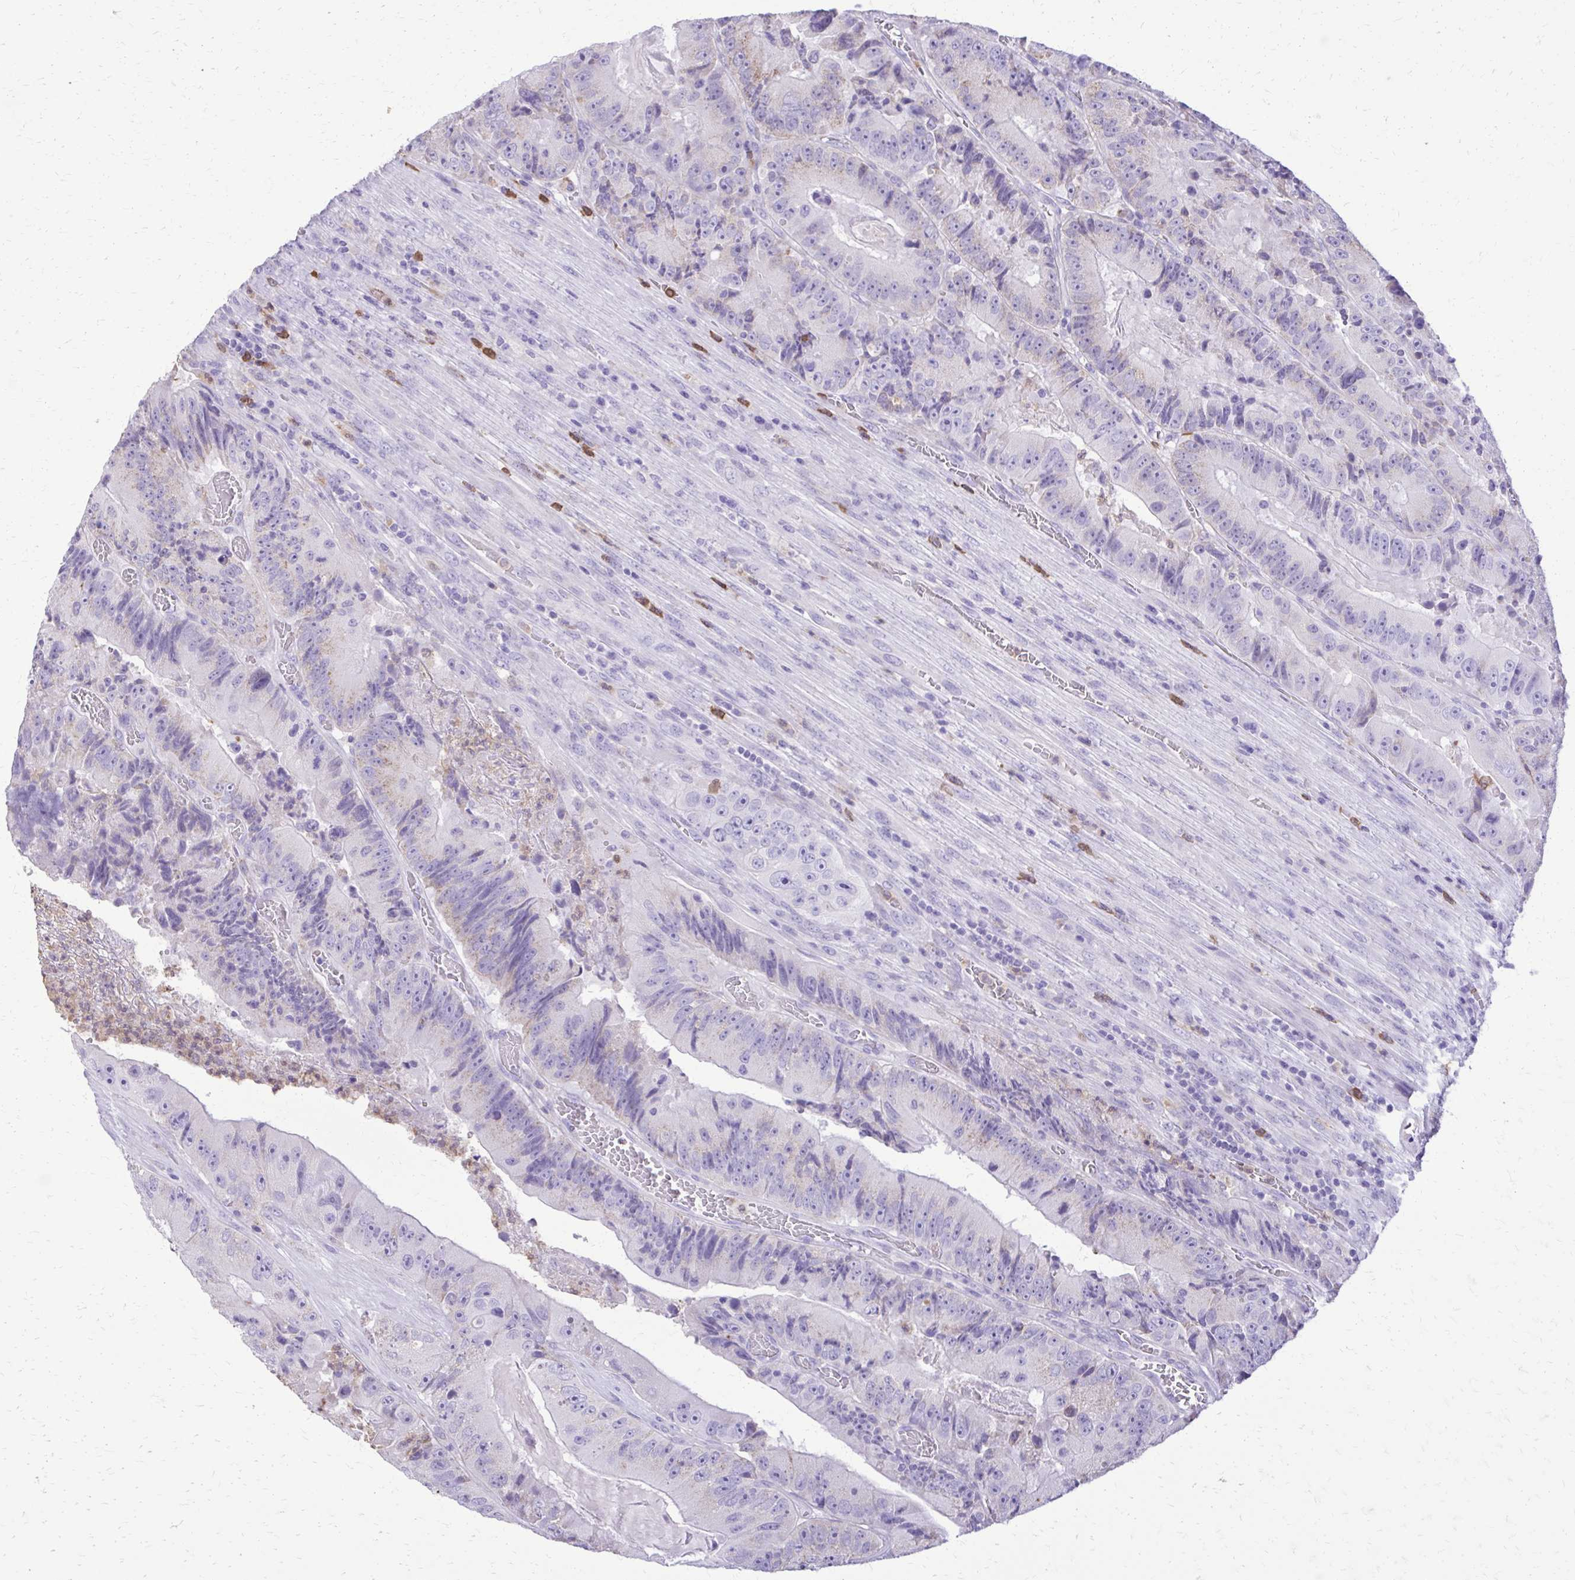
{"staining": {"intensity": "negative", "quantity": "none", "location": "none"}, "tissue": "colorectal cancer", "cell_type": "Tumor cells", "image_type": "cancer", "snomed": [{"axis": "morphology", "description": "Adenocarcinoma, NOS"}, {"axis": "topography", "description": "Colon"}], "caption": "Histopathology image shows no significant protein positivity in tumor cells of colorectal adenocarcinoma. (Brightfield microscopy of DAB immunohistochemistry (IHC) at high magnification).", "gene": "CAT", "patient": {"sex": "female", "age": 86}}